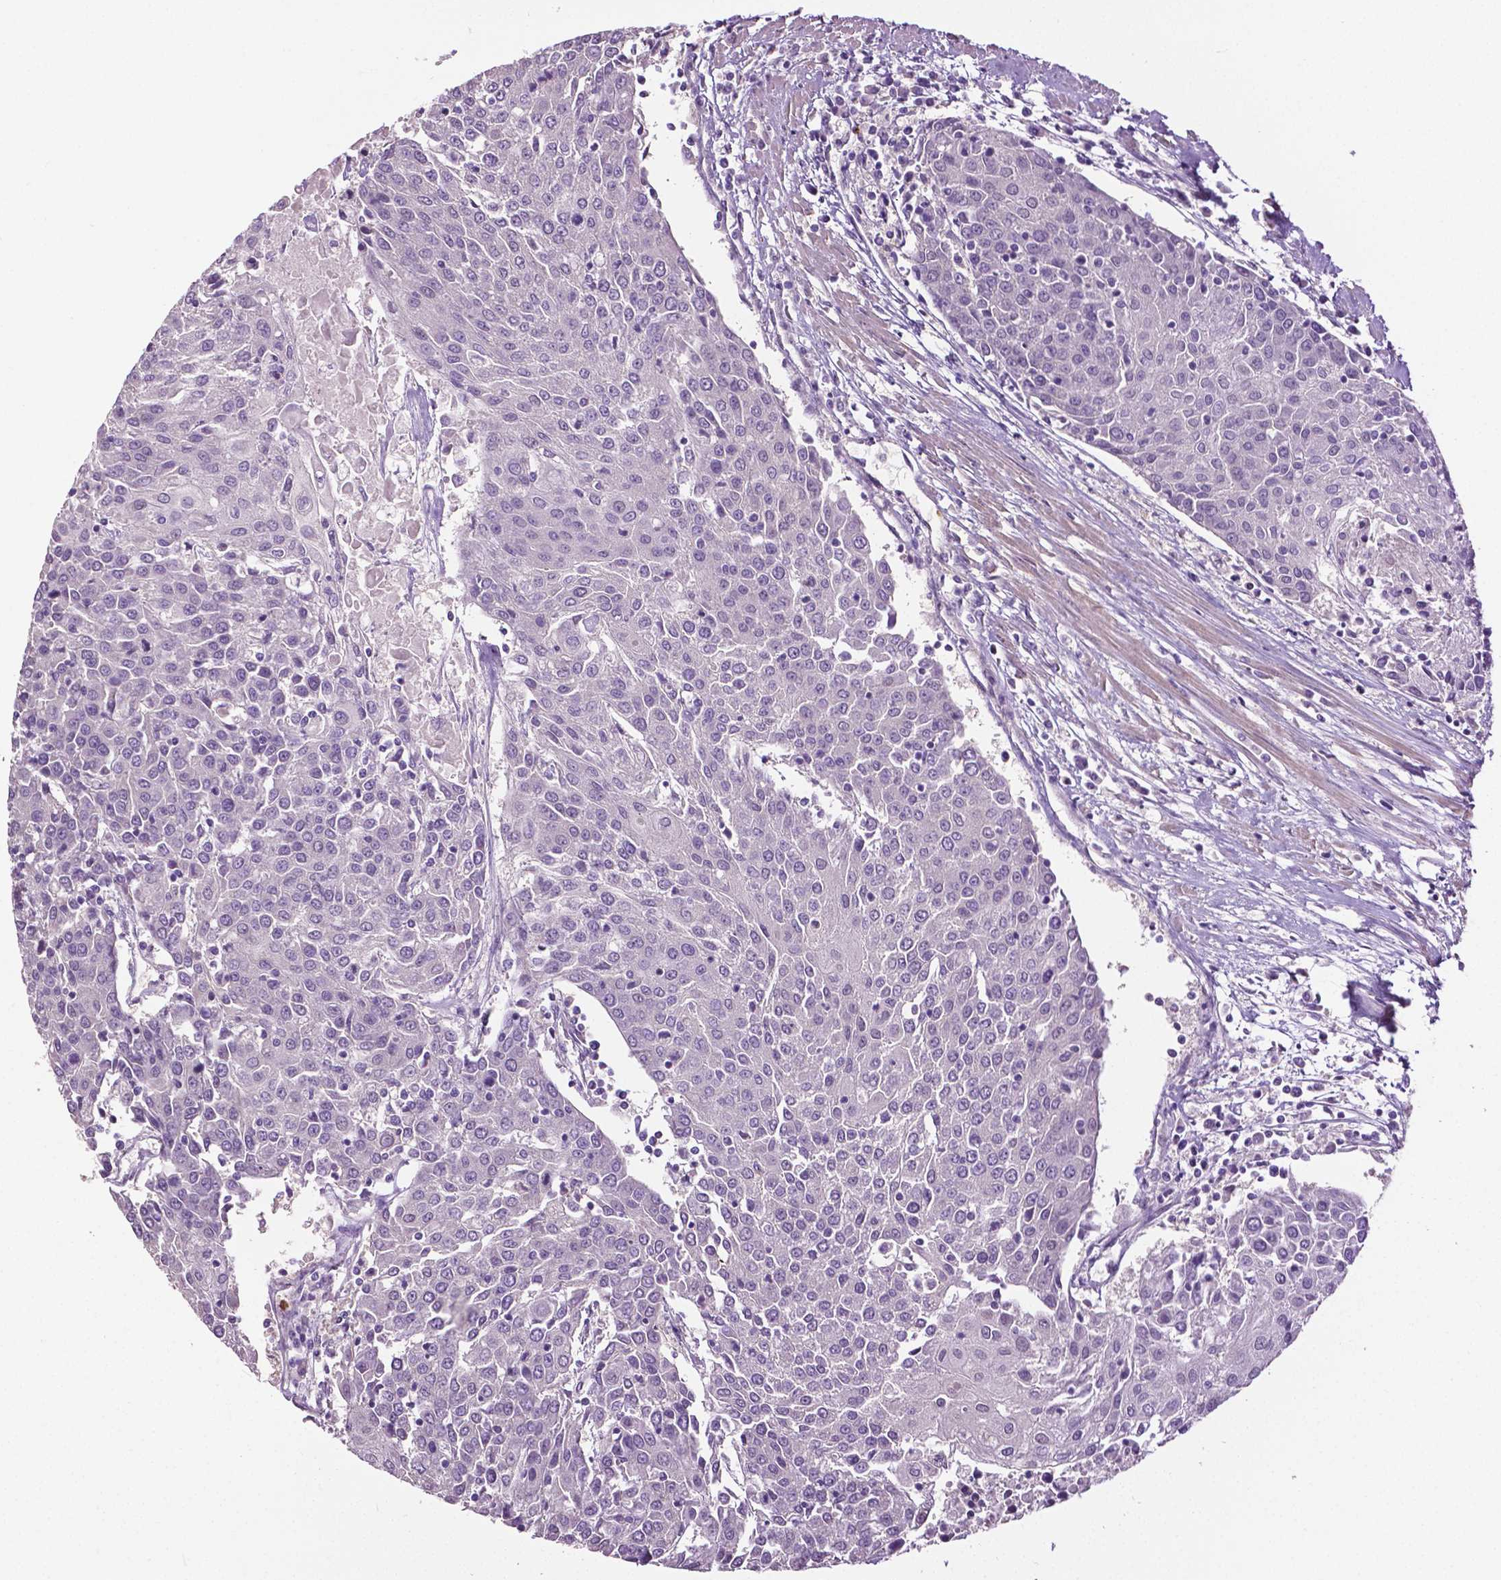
{"staining": {"intensity": "negative", "quantity": "none", "location": "none"}, "tissue": "urothelial cancer", "cell_type": "Tumor cells", "image_type": "cancer", "snomed": [{"axis": "morphology", "description": "Urothelial carcinoma, High grade"}, {"axis": "topography", "description": "Urinary bladder"}], "caption": "DAB (3,3'-diaminobenzidine) immunohistochemical staining of urothelial cancer displays no significant staining in tumor cells. (DAB (3,3'-diaminobenzidine) IHC visualized using brightfield microscopy, high magnification).", "gene": "PTPN5", "patient": {"sex": "female", "age": 85}}